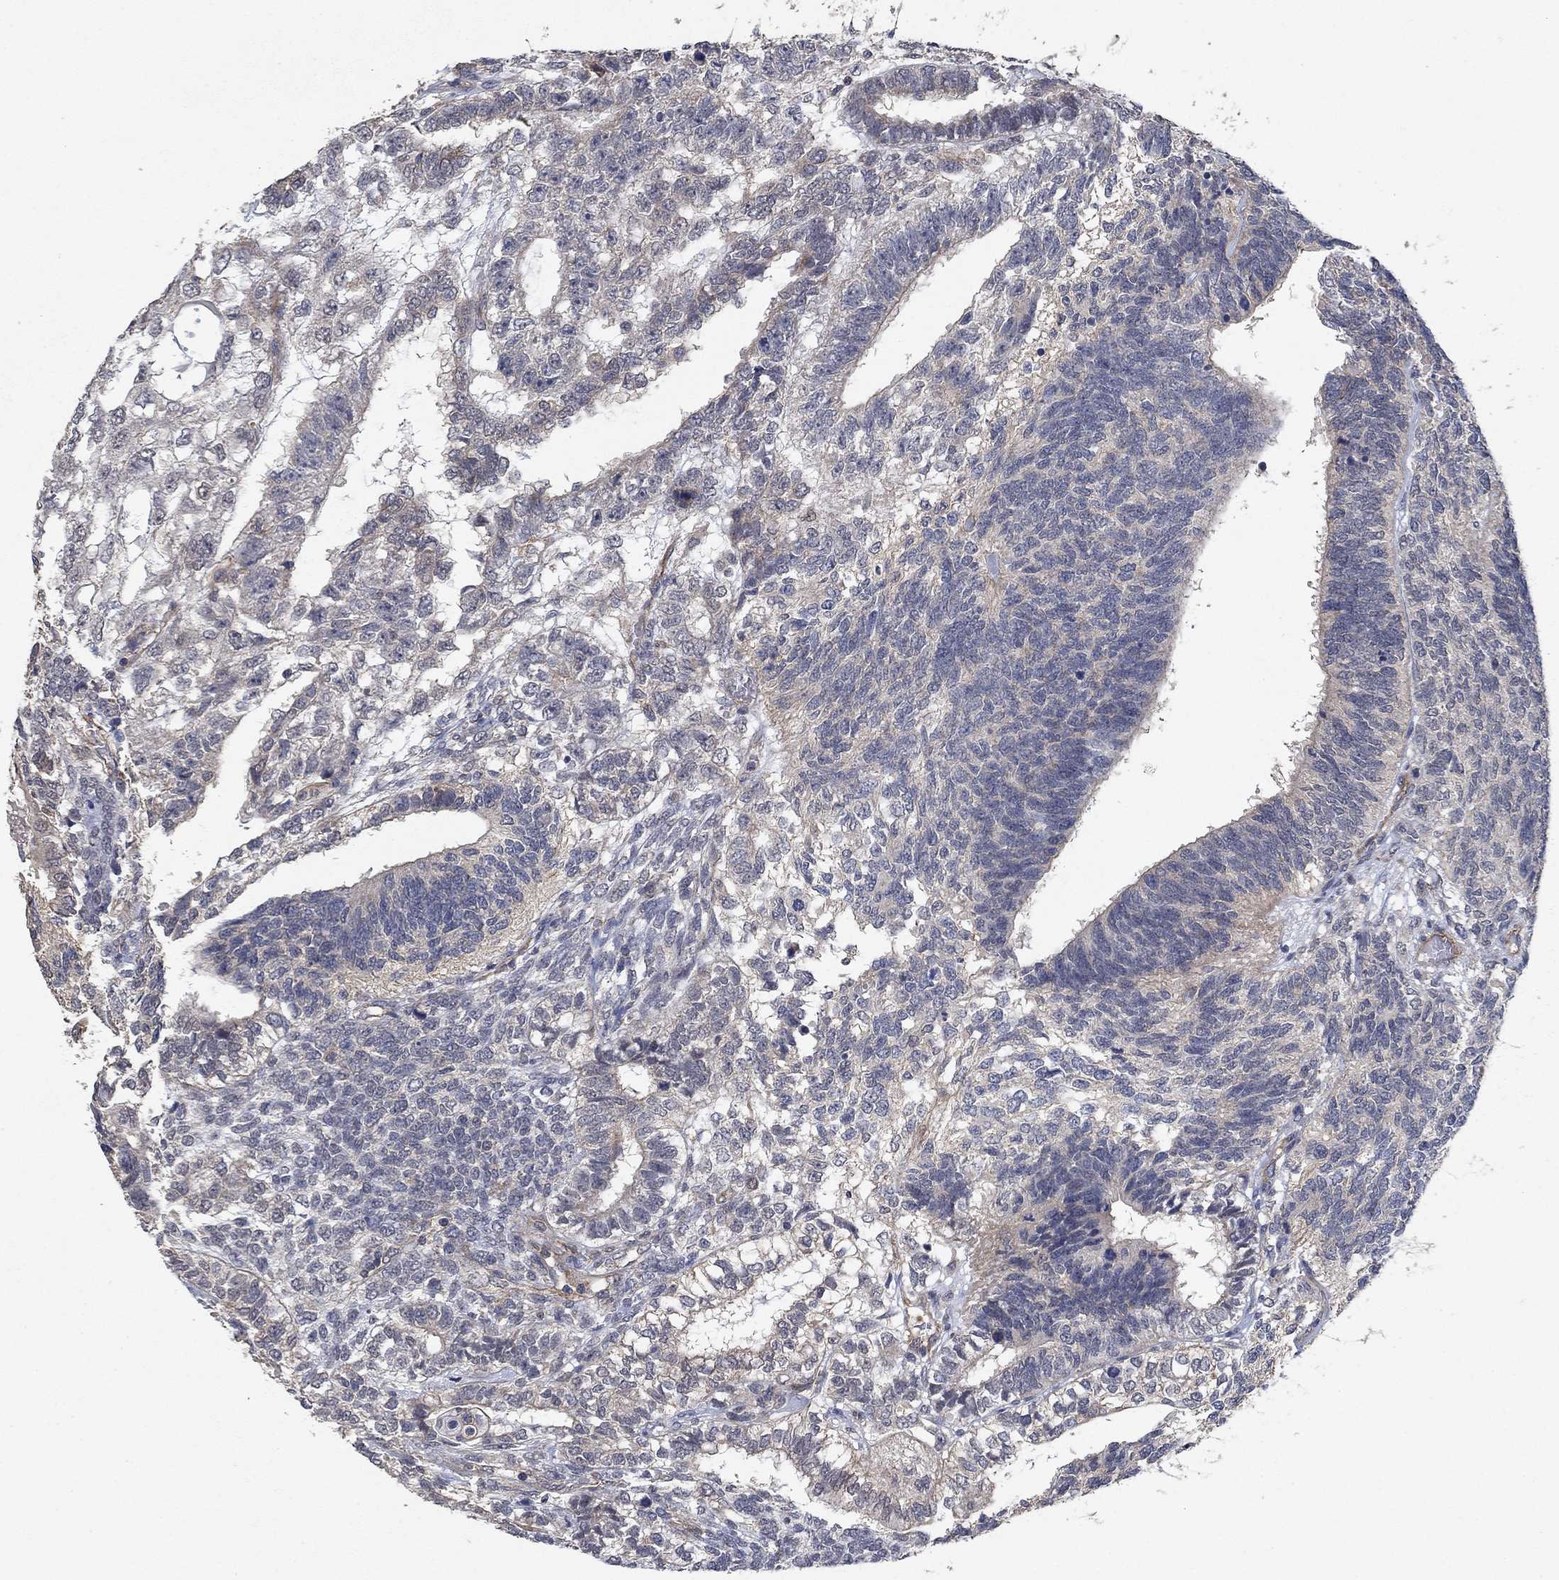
{"staining": {"intensity": "negative", "quantity": "none", "location": "none"}, "tissue": "testis cancer", "cell_type": "Tumor cells", "image_type": "cancer", "snomed": [{"axis": "morphology", "description": "Seminoma, NOS"}, {"axis": "morphology", "description": "Carcinoma, Embryonal, NOS"}, {"axis": "topography", "description": "Testis"}], "caption": "Immunohistochemistry micrograph of neoplastic tissue: human testis cancer stained with DAB (3,3'-diaminobenzidine) demonstrates no significant protein expression in tumor cells.", "gene": "MCUR1", "patient": {"sex": "male", "age": 41}}